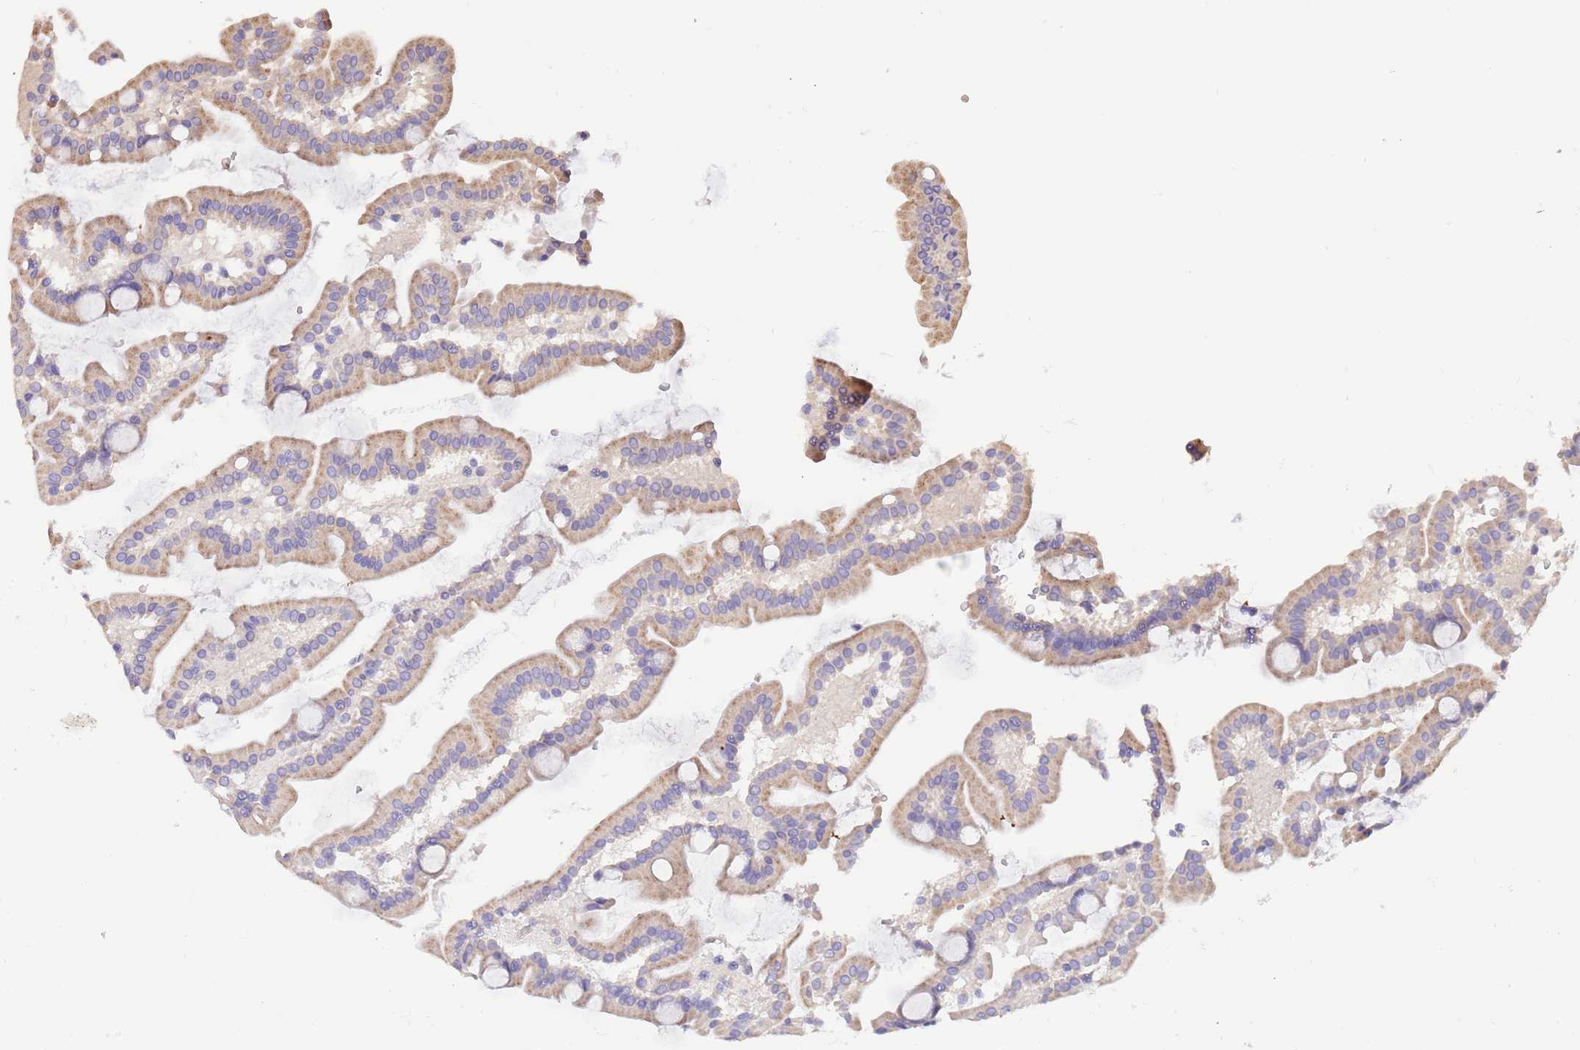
{"staining": {"intensity": "moderate", "quantity": "25%-75%", "location": "cytoplasmic/membranous"}, "tissue": "duodenum", "cell_type": "Glandular cells", "image_type": "normal", "snomed": [{"axis": "morphology", "description": "Normal tissue, NOS"}, {"axis": "topography", "description": "Duodenum"}], "caption": "A medium amount of moderate cytoplasmic/membranous staining is appreciated in approximately 25%-75% of glandular cells in benign duodenum. (Brightfield microscopy of DAB IHC at high magnification).", "gene": "ZNF658", "patient": {"sex": "male", "age": 55}}